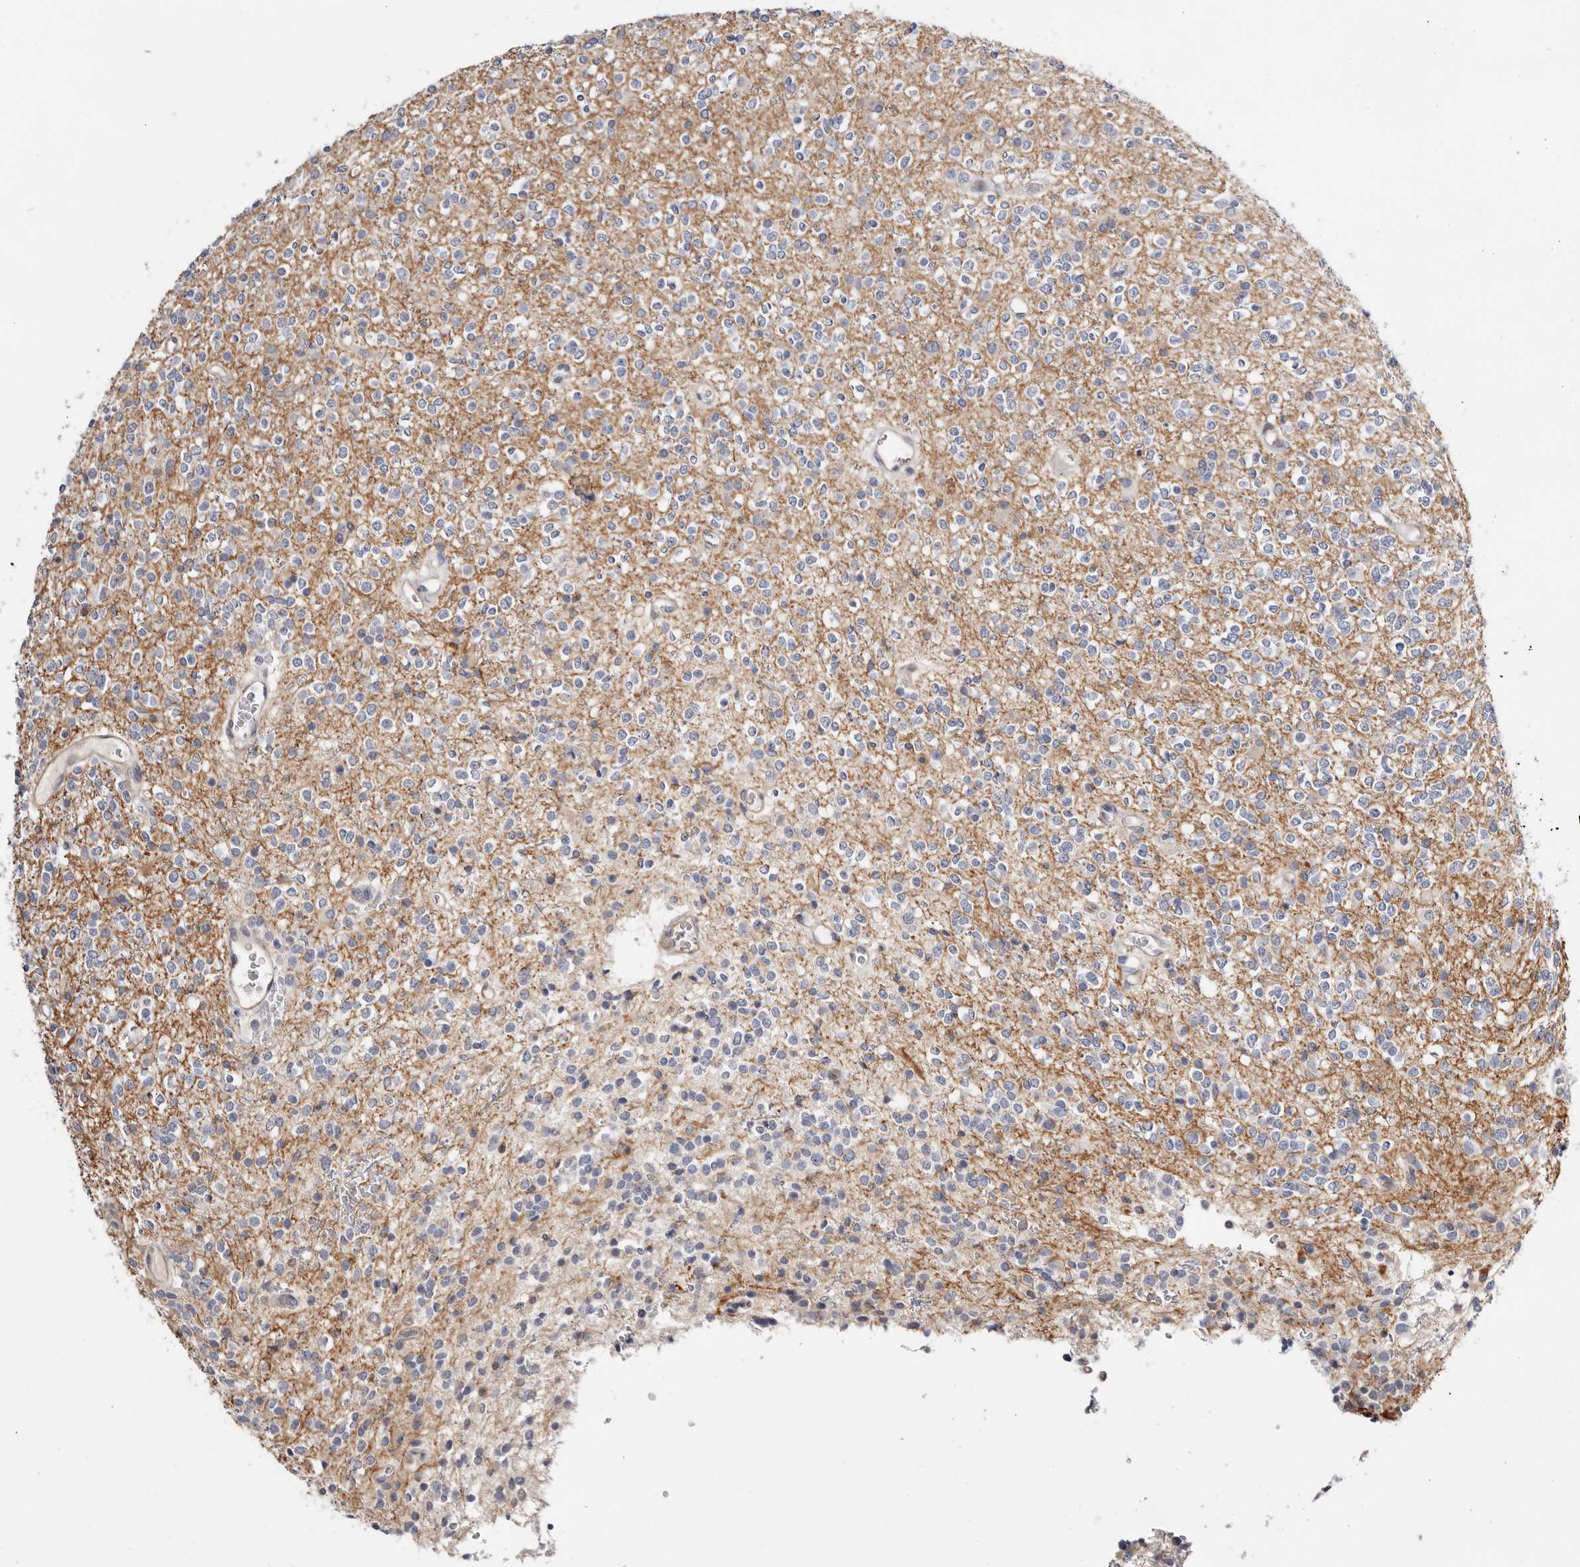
{"staining": {"intensity": "negative", "quantity": "none", "location": "none"}, "tissue": "glioma", "cell_type": "Tumor cells", "image_type": "cancer", "snomed": [{"axis": "morphology", "description": "Glioma, malignant, High grade"}, {"axis": "topography", "description": "Brain"}], "caption": "Immunohistochemistry (IHC) photomicrograph of glioma stained for a protein (brown), which shows no expression in tumor cells.", "gene": "USH1C", "patient": {"sex": "male", "age": 34}}